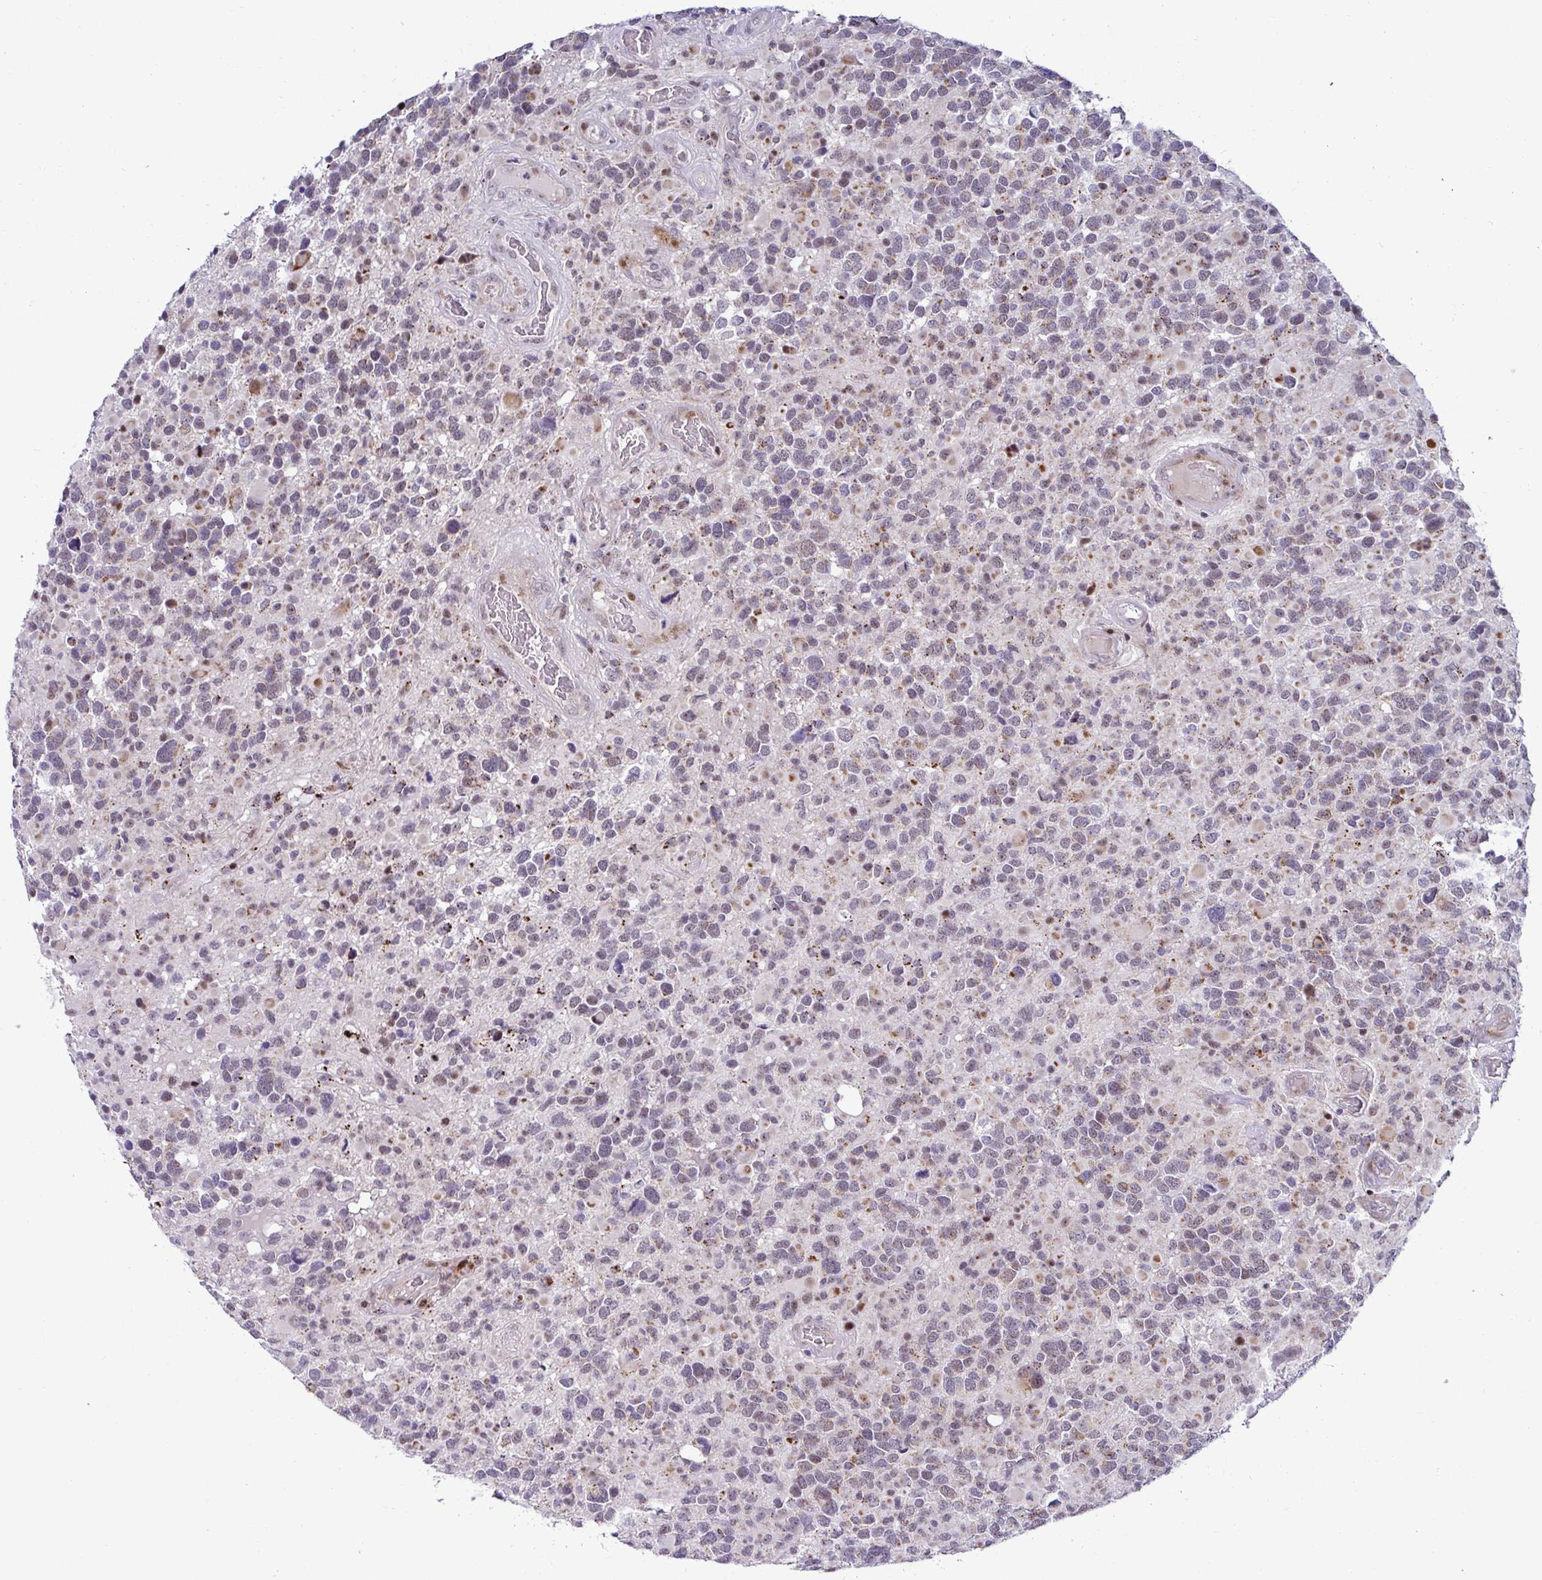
{"staining": {"intensity": "weak", "quantity": "25%-75%", "location": "cytoplasmic/membranous"}, "tissue": "glioma", "cell_type": "Tumor cells", "image_type": "cancer", "snomed": [{"axis": "morphology", "description": "Glioma, malignant, High grade"}, {"axis": "topography", "description": "Brain"}], "caption": "Weak cytoplasmic/membranous expression for a protein is seen in approximately 25%-75% of tumor cells of glioma using IHC.", "gene": "DZIP1", "patient": {"sex": "female", "age": 40}}